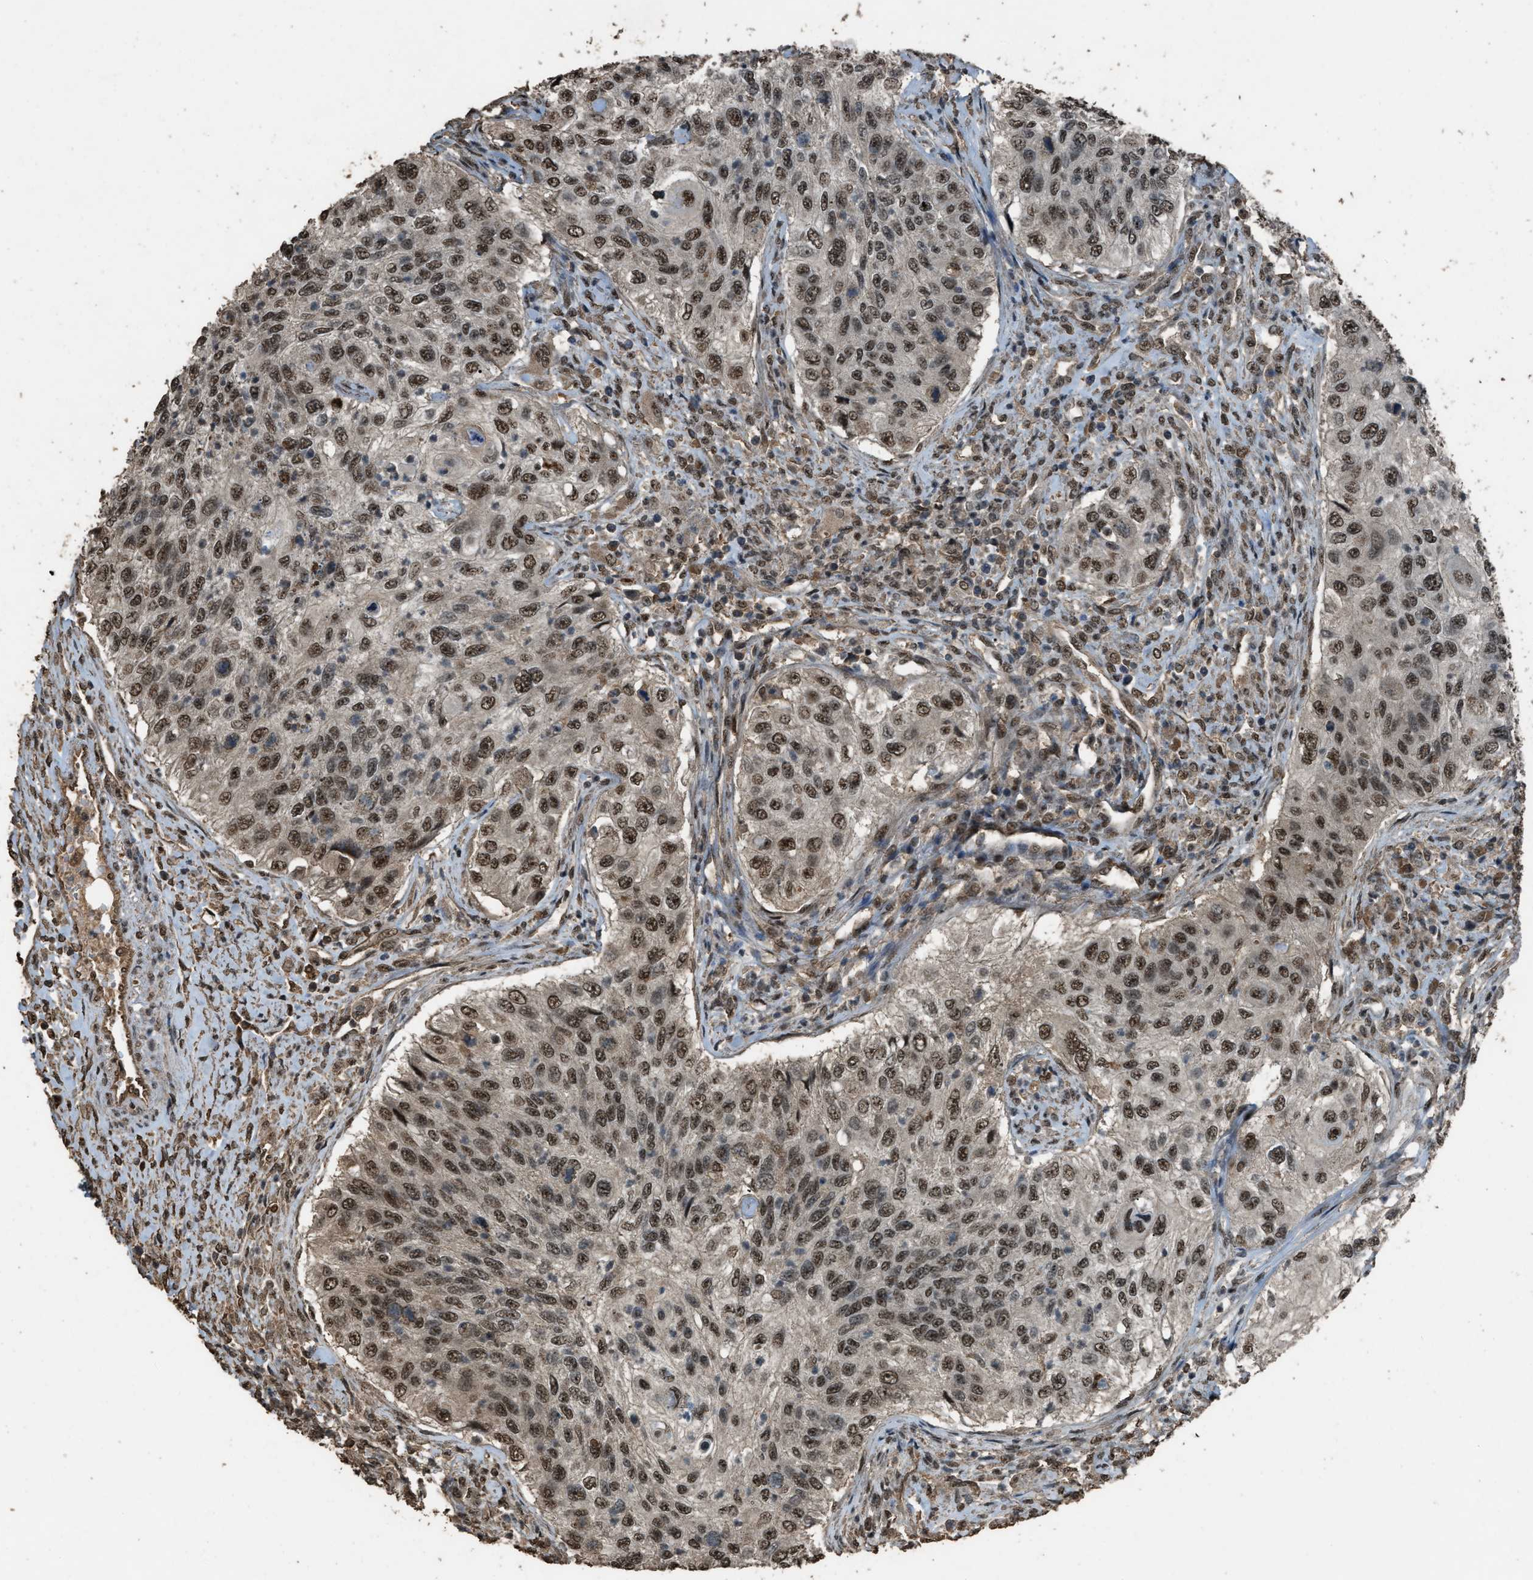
{"staining": {"intensity": "moderate", "quantity": ">75%", "location": "nuclear"}, "tissue": "urothelial cancer", "cell_type": "Tumor cells", "image_type": "cancer", "snomed": [{"axis": "morphology", "description": "Urothelial carcinoma, High grade"}, {"axis": "topography", "description": "Urinary bladder"}], "caption": "A micrograph of urothelial cancer stained for a protein reveals moderate nuclear brown staining in tumor cells.", "gene": "SERTAD2", "patient": {"sex": "female", "age": 60}}